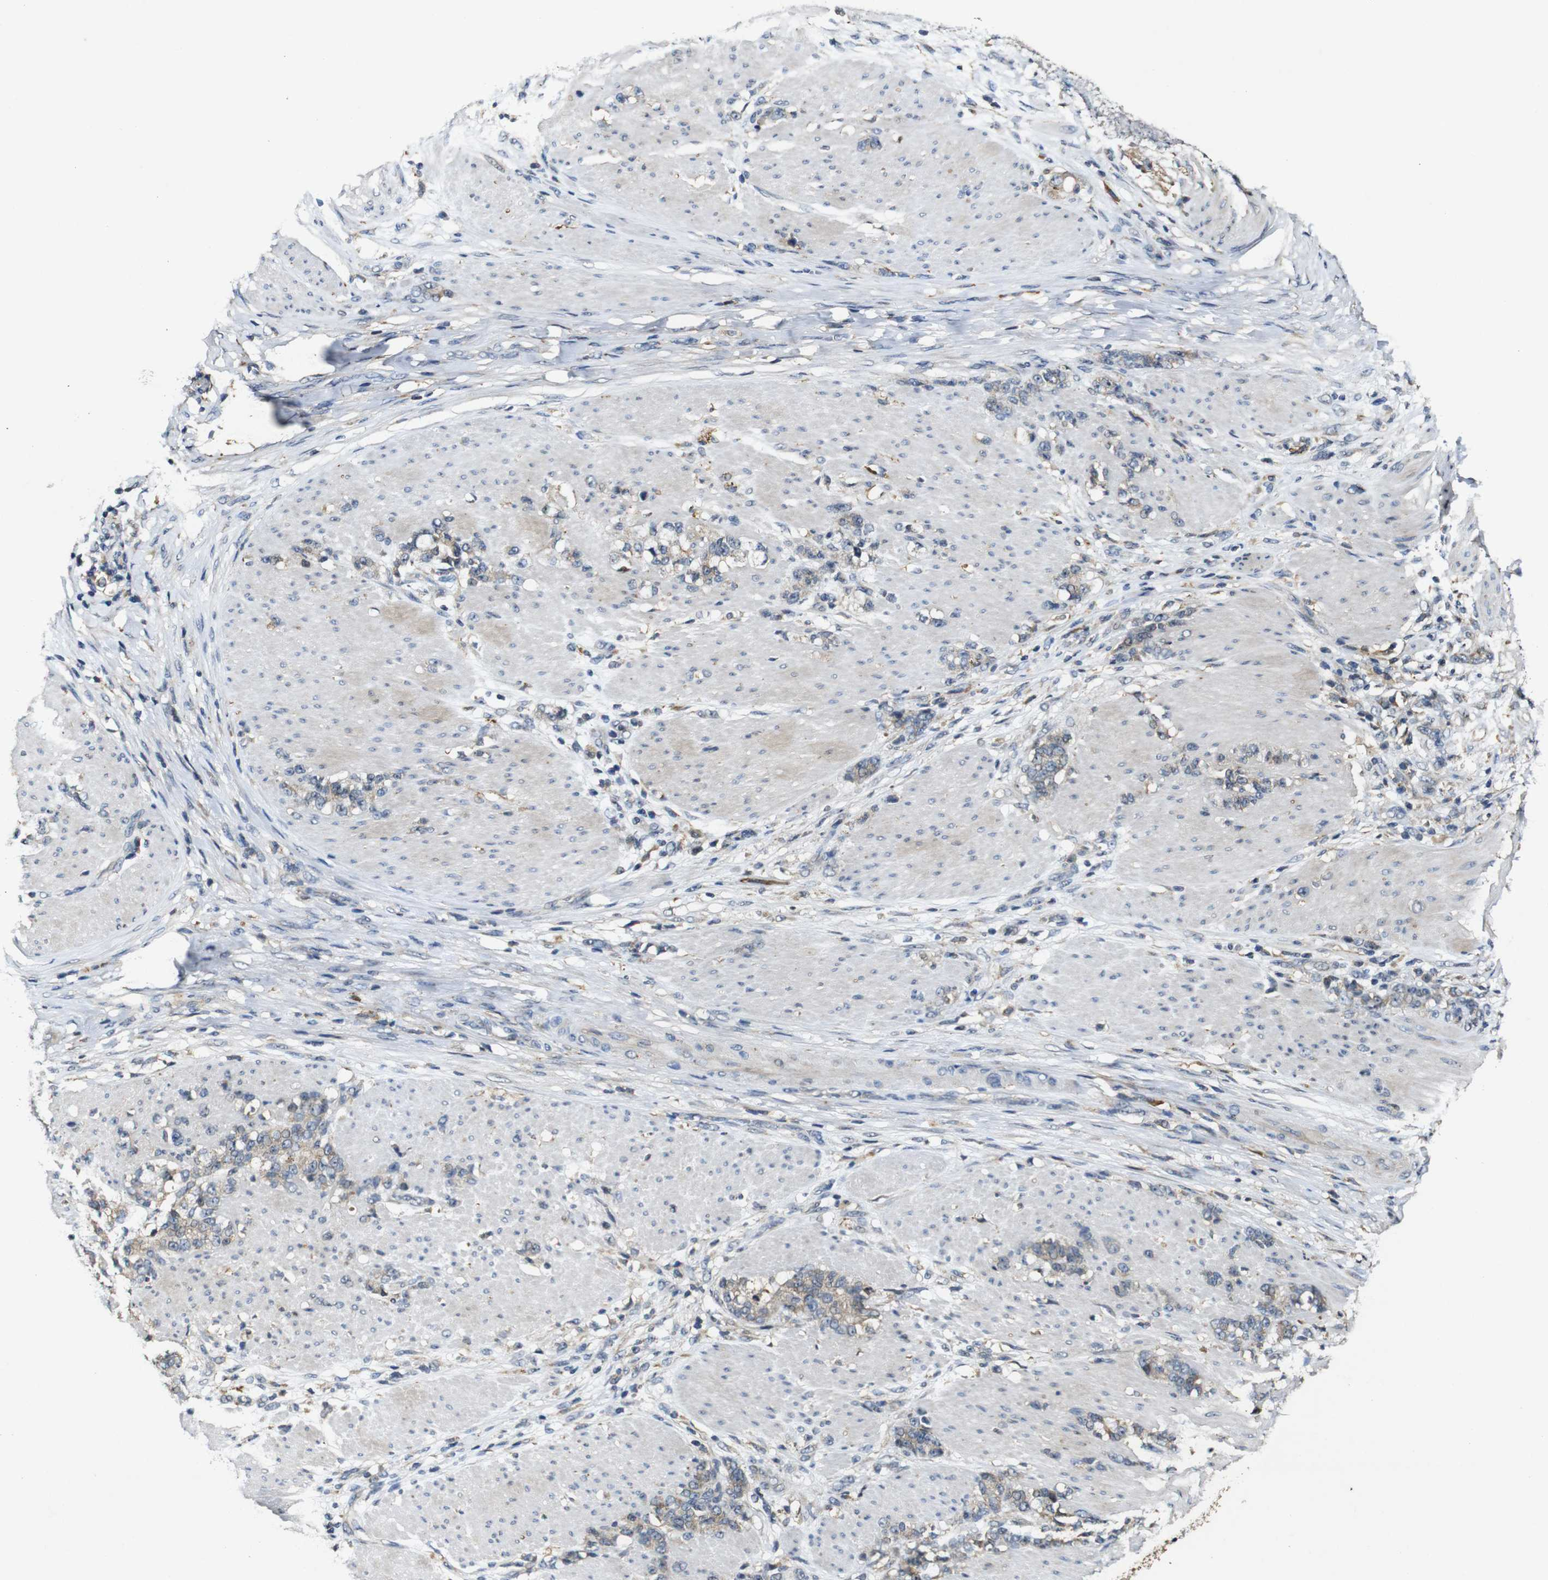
{"staining": {"intensity": "weak", "quantity": ">75%", "location": "cytoplasmic/membranous"}, "tissue": "stomach cancer", "cell_type": "Tumor cells", "image_type": "cancer", "snomed": [{"axis": "morphology", "description": "Adenocarcinoma, NOS"}, {"axis": "topography", "description": "Stomach, lower"}], "caption": "There is low levels of weak cytoplasmic/membranous staining in tumor cells of stomach adenocarcinoma, as demonstrated by immunohistochemical staining (brown color).", "gene": "MAGI2", "patient": {"sex": "male", "age": 88}}